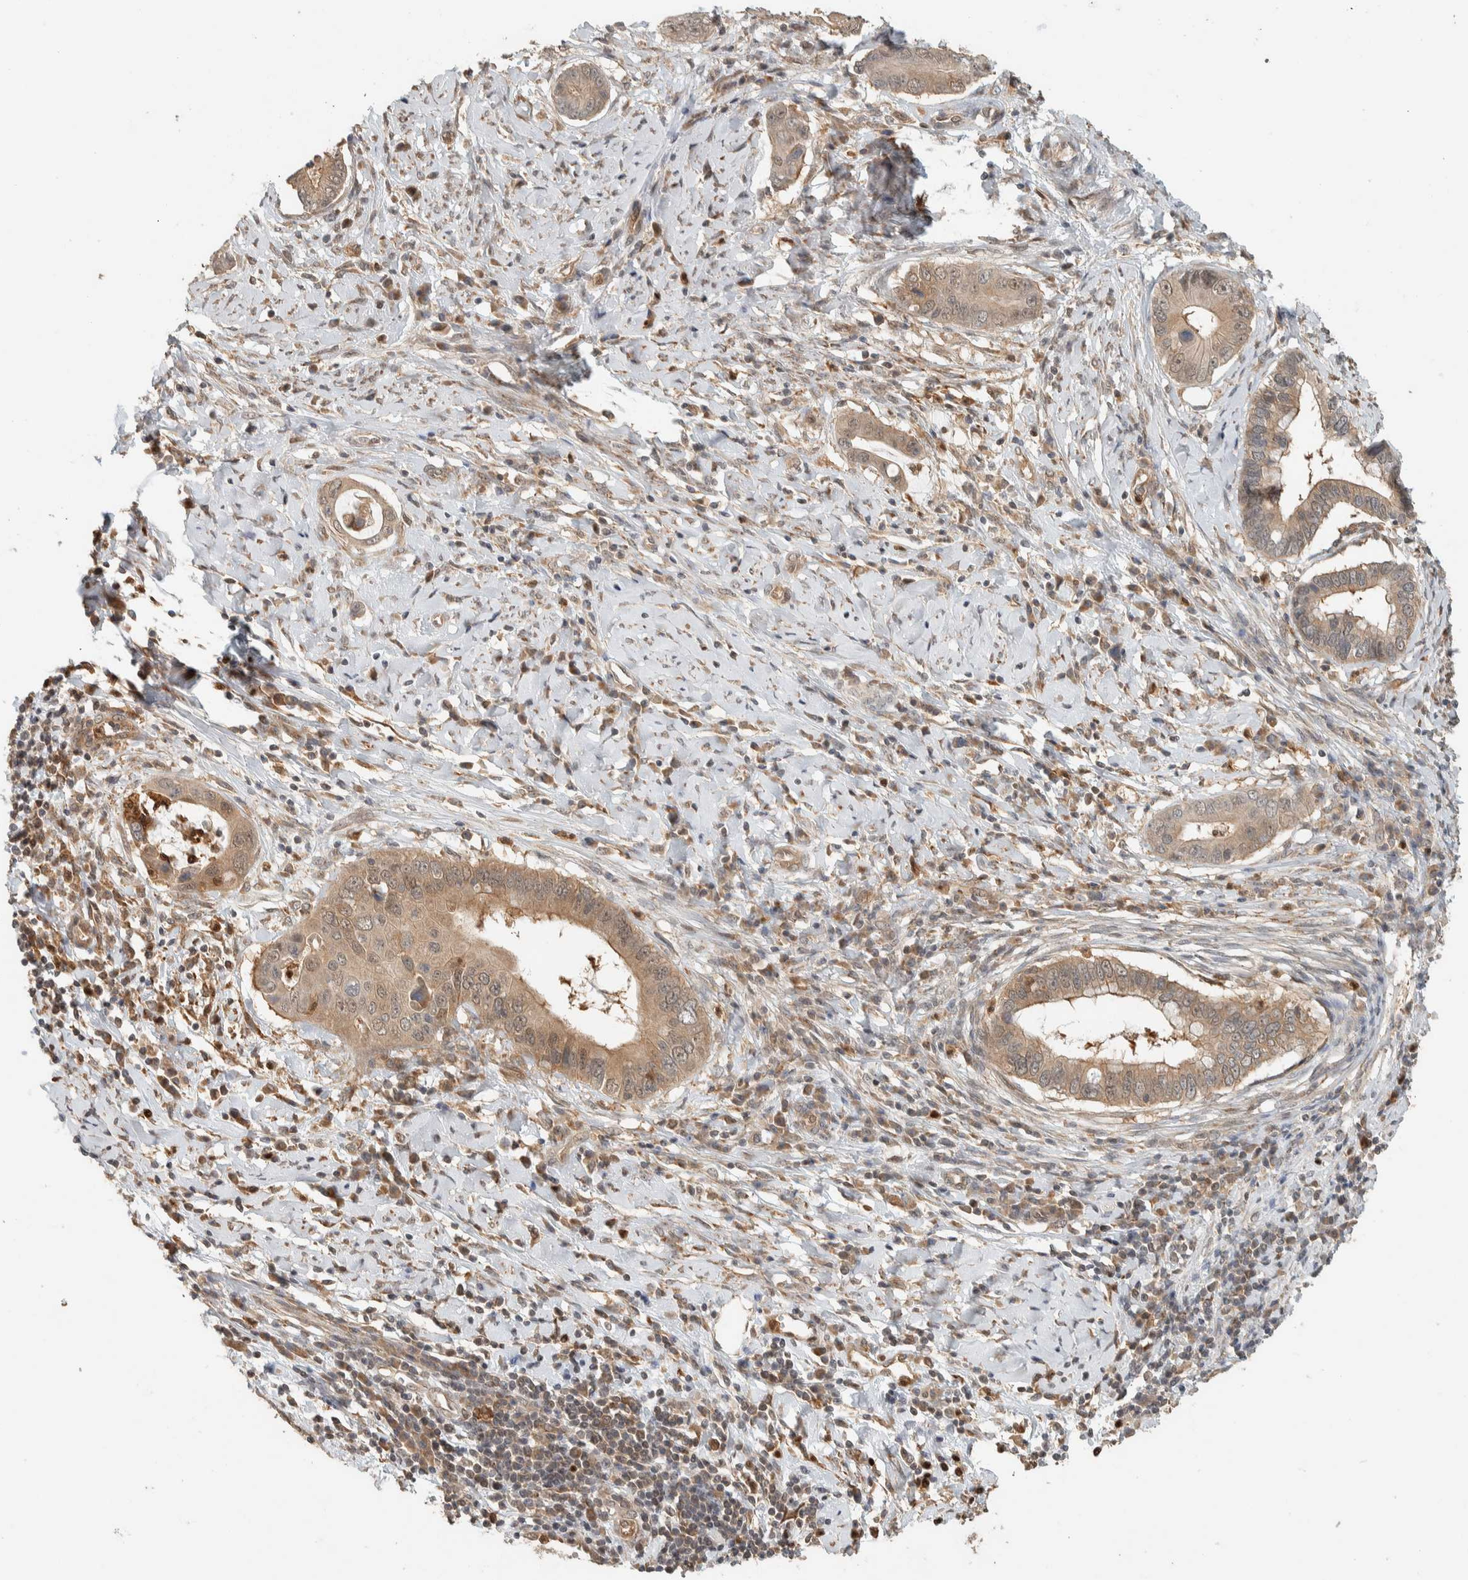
{"staining": {"intensity": "moderate", "quantity": ">75%", "location": "cytoplasmic/membranous"}, "tissue": "cervical cancer", "cell_type": "Tumor cells", "image_type": "cancer", "snomed": [{"axis": "morphology", "description": "Adenocarcinoma, NOS"}, {"axis": "topography", "description": "Cervix"}], "caption": "Adenocarcinoma (cervical) stained for a protein (brown) displays moderate cytoplasmic/membranous positive expression in approximately >75% of tumor cells.", "gene": "ADSS2", "patient": {"sex": "female", "age": 44}}